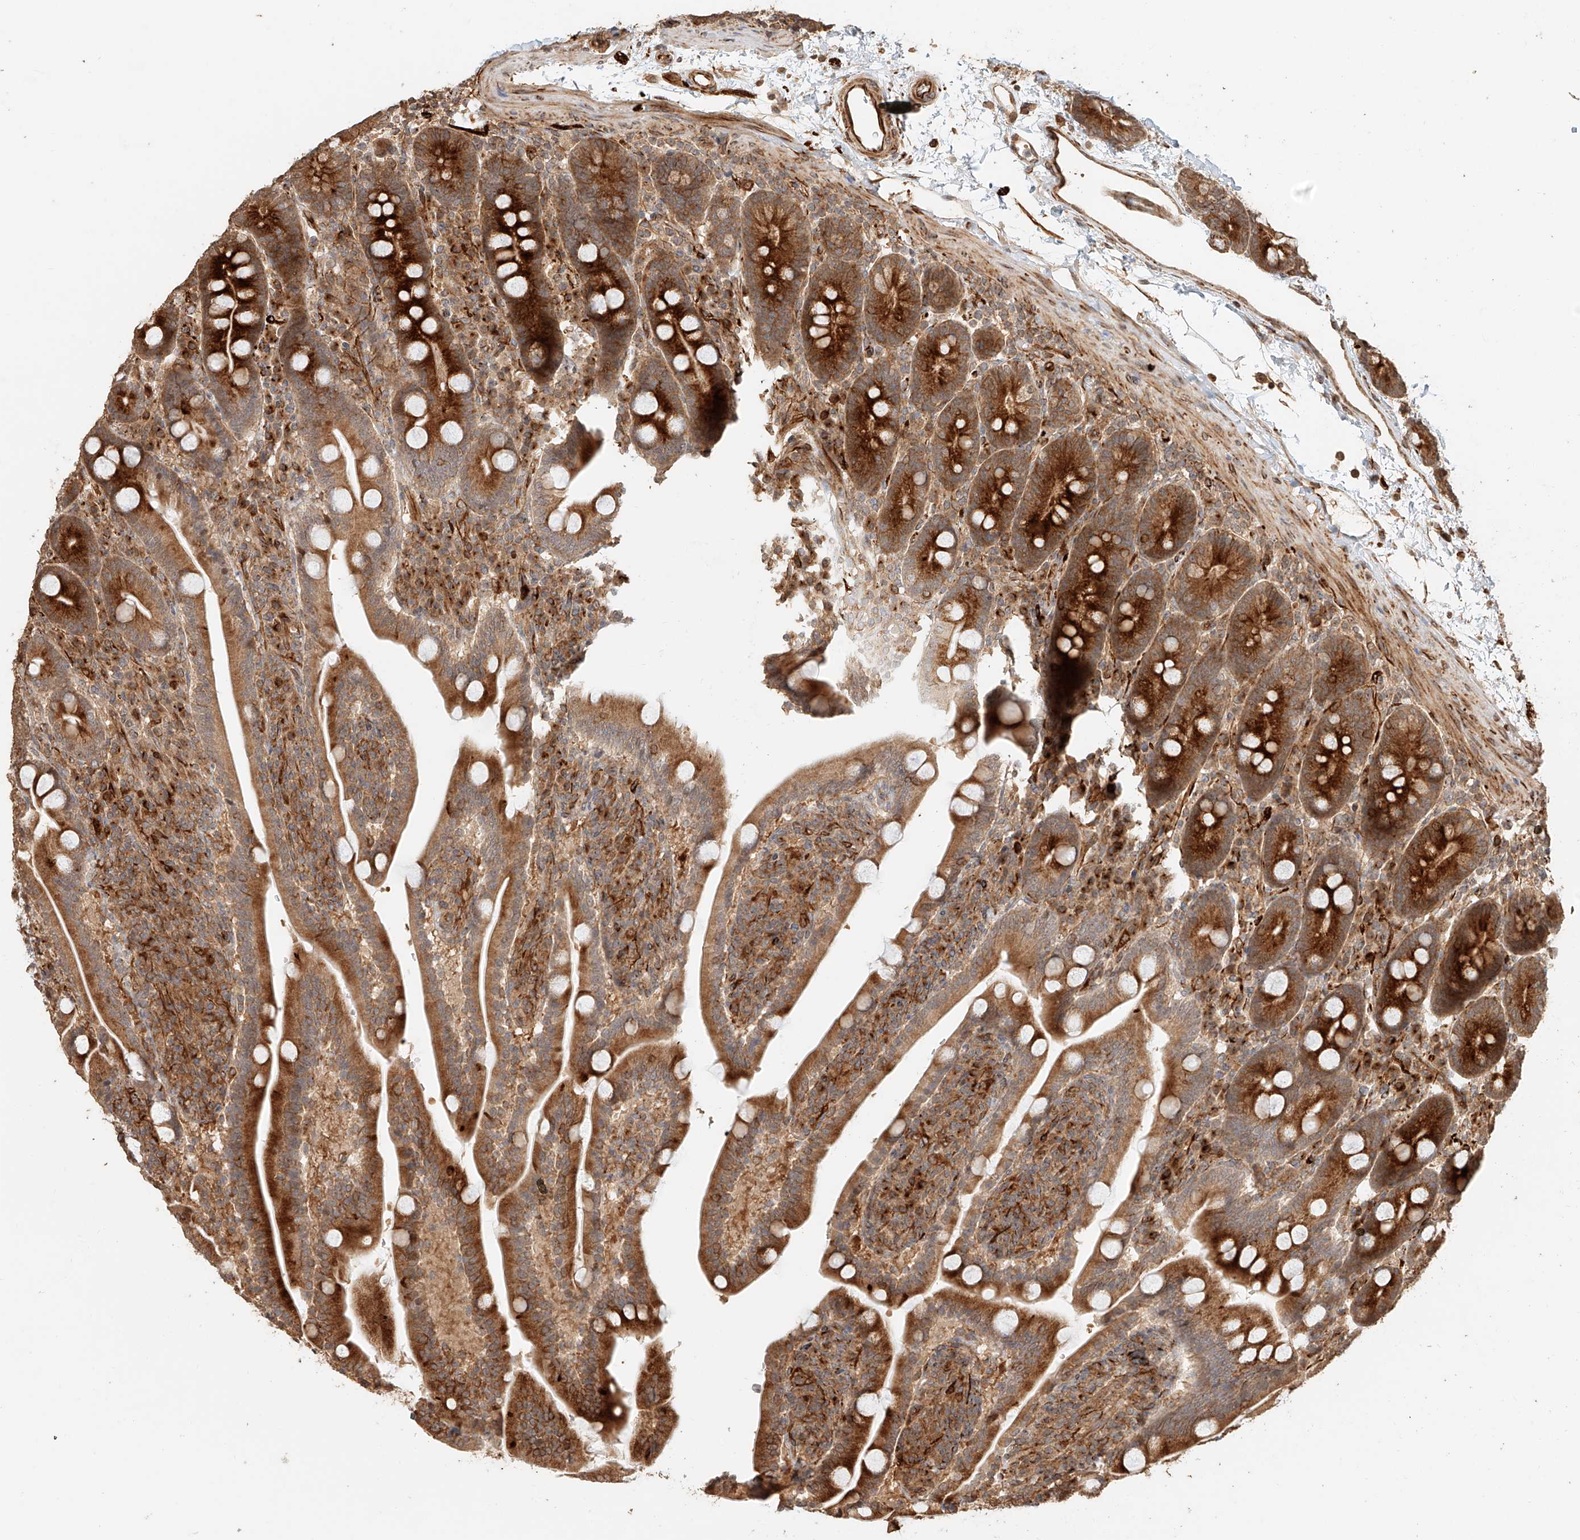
{"staining": {"intensity": "strong", "quantity": ">75%", "location": "cytoplasmic/membranous"}, "tissue": "duodenum", "cell_type": "Glandular cells", "image_type": "normal", "snomed": [{"axis": "morphology", "description": "Normal tissue, NOS"}, {"axis": "topography", "description": "Duodenum"}], "caption": "Immunohistochemistry (IHC) micrograph of normal duodenum stained for a protein (brown), which displays high levels of strong cytoplasmic/membranous positivity in about >75% of glandular cells.", "gene": "NAP1L1", "patient": {"sex": "male", "age": 35}}